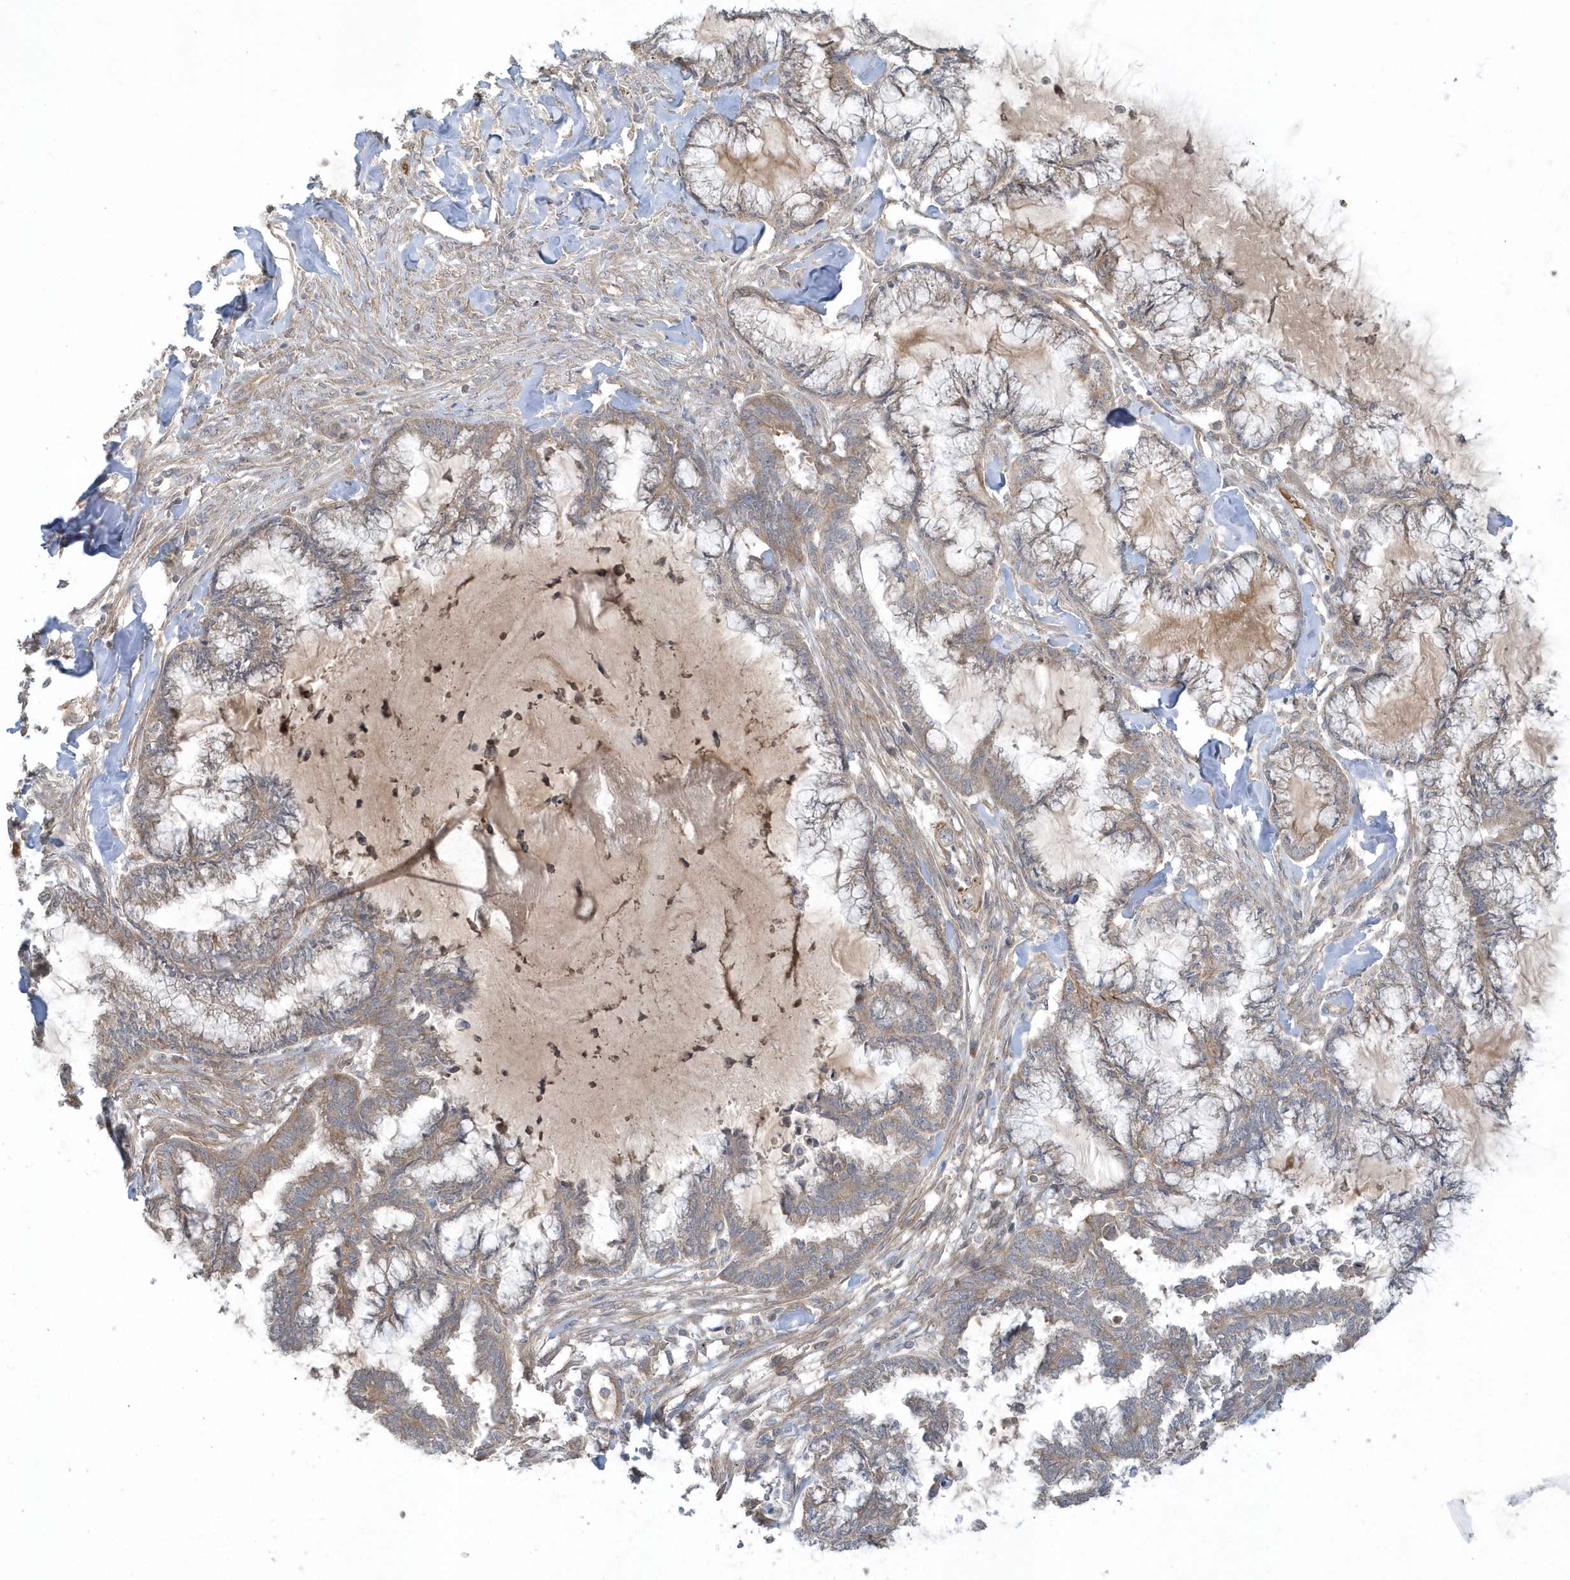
{"staining": {"intensity": "weak", "quantity": "25%-75%", "location": "cytoplasmic/membranous"}, "tissue": "endometrial cancer", "cell_type": "Tumor cells", "image_type": "cancer", "snomed": [{"axis": "morphology", "description": "Adenocarcinoma, NOS"}, {"axis": "topography", "description": "Endometrium"}], "caption": "Adenocarcinoma (endometrial) was stained to show a protein in brown. There is low levels of weak cytoplasmic/membranous positivity in about 25%-75% of tumor cells.", "gene": "STIM2", "patient": {"sex": "female", "age": 86}}